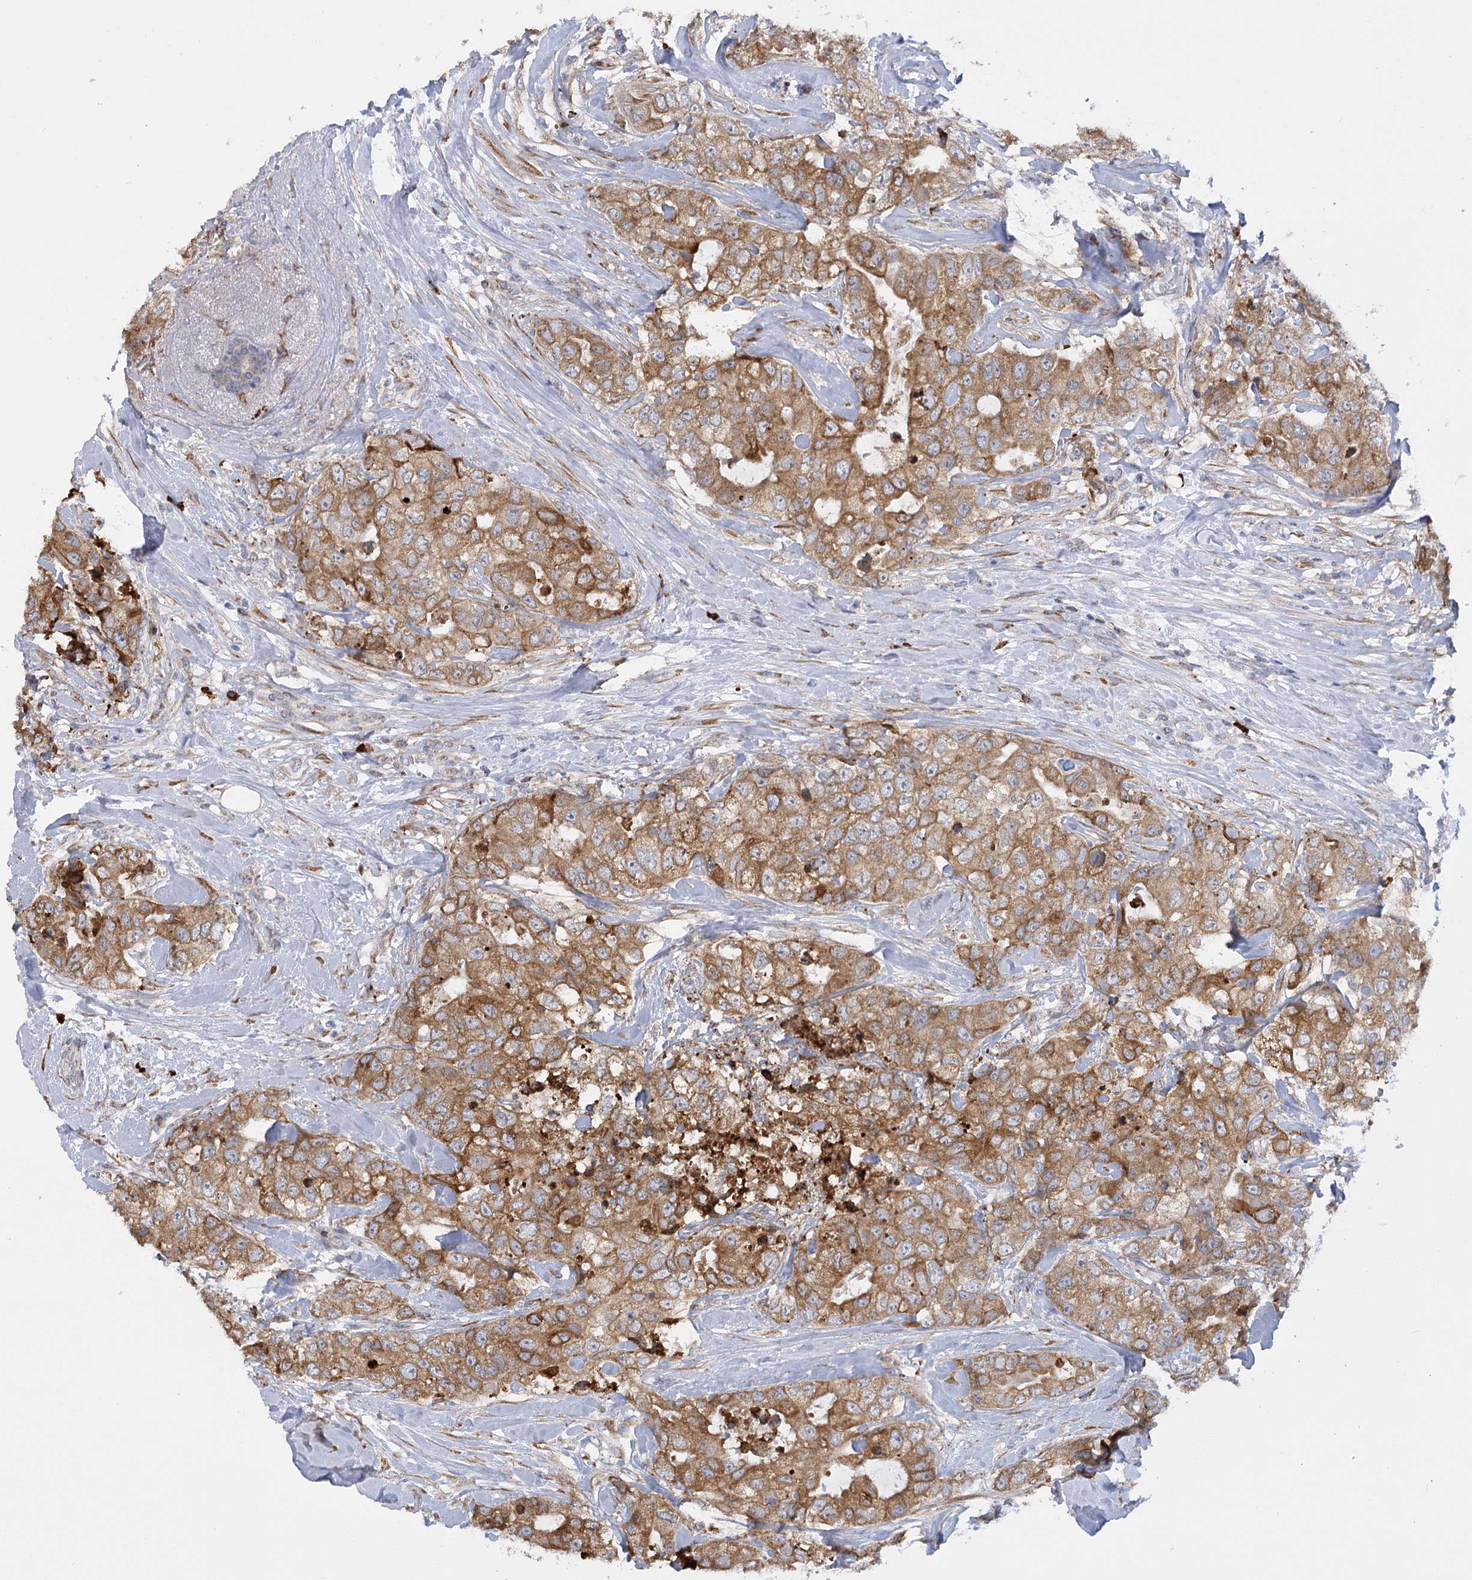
{"staining": {"intensity": "moderate", "quantity": ">75%", "location": "cytoplasmic/membranous"}, "tissue": "breast cancer", "cell_type": "Tumor cells", "image_type": "cancer", "snomed": [{"axis": "morphology", "description": "Duct carcinoma"}, {"axis": "topography", "description": "Breast"}], "caption": "Protein staining displays moderate cytoplasmic/membranous expression in about >75% of tumor cells in breast invasive ductal carcinoma. (DAB = brown stain, brightfield microscopy at high magnification).", "gene": "NCKAP5", "patient": {"sex": "female", "age": 62}}